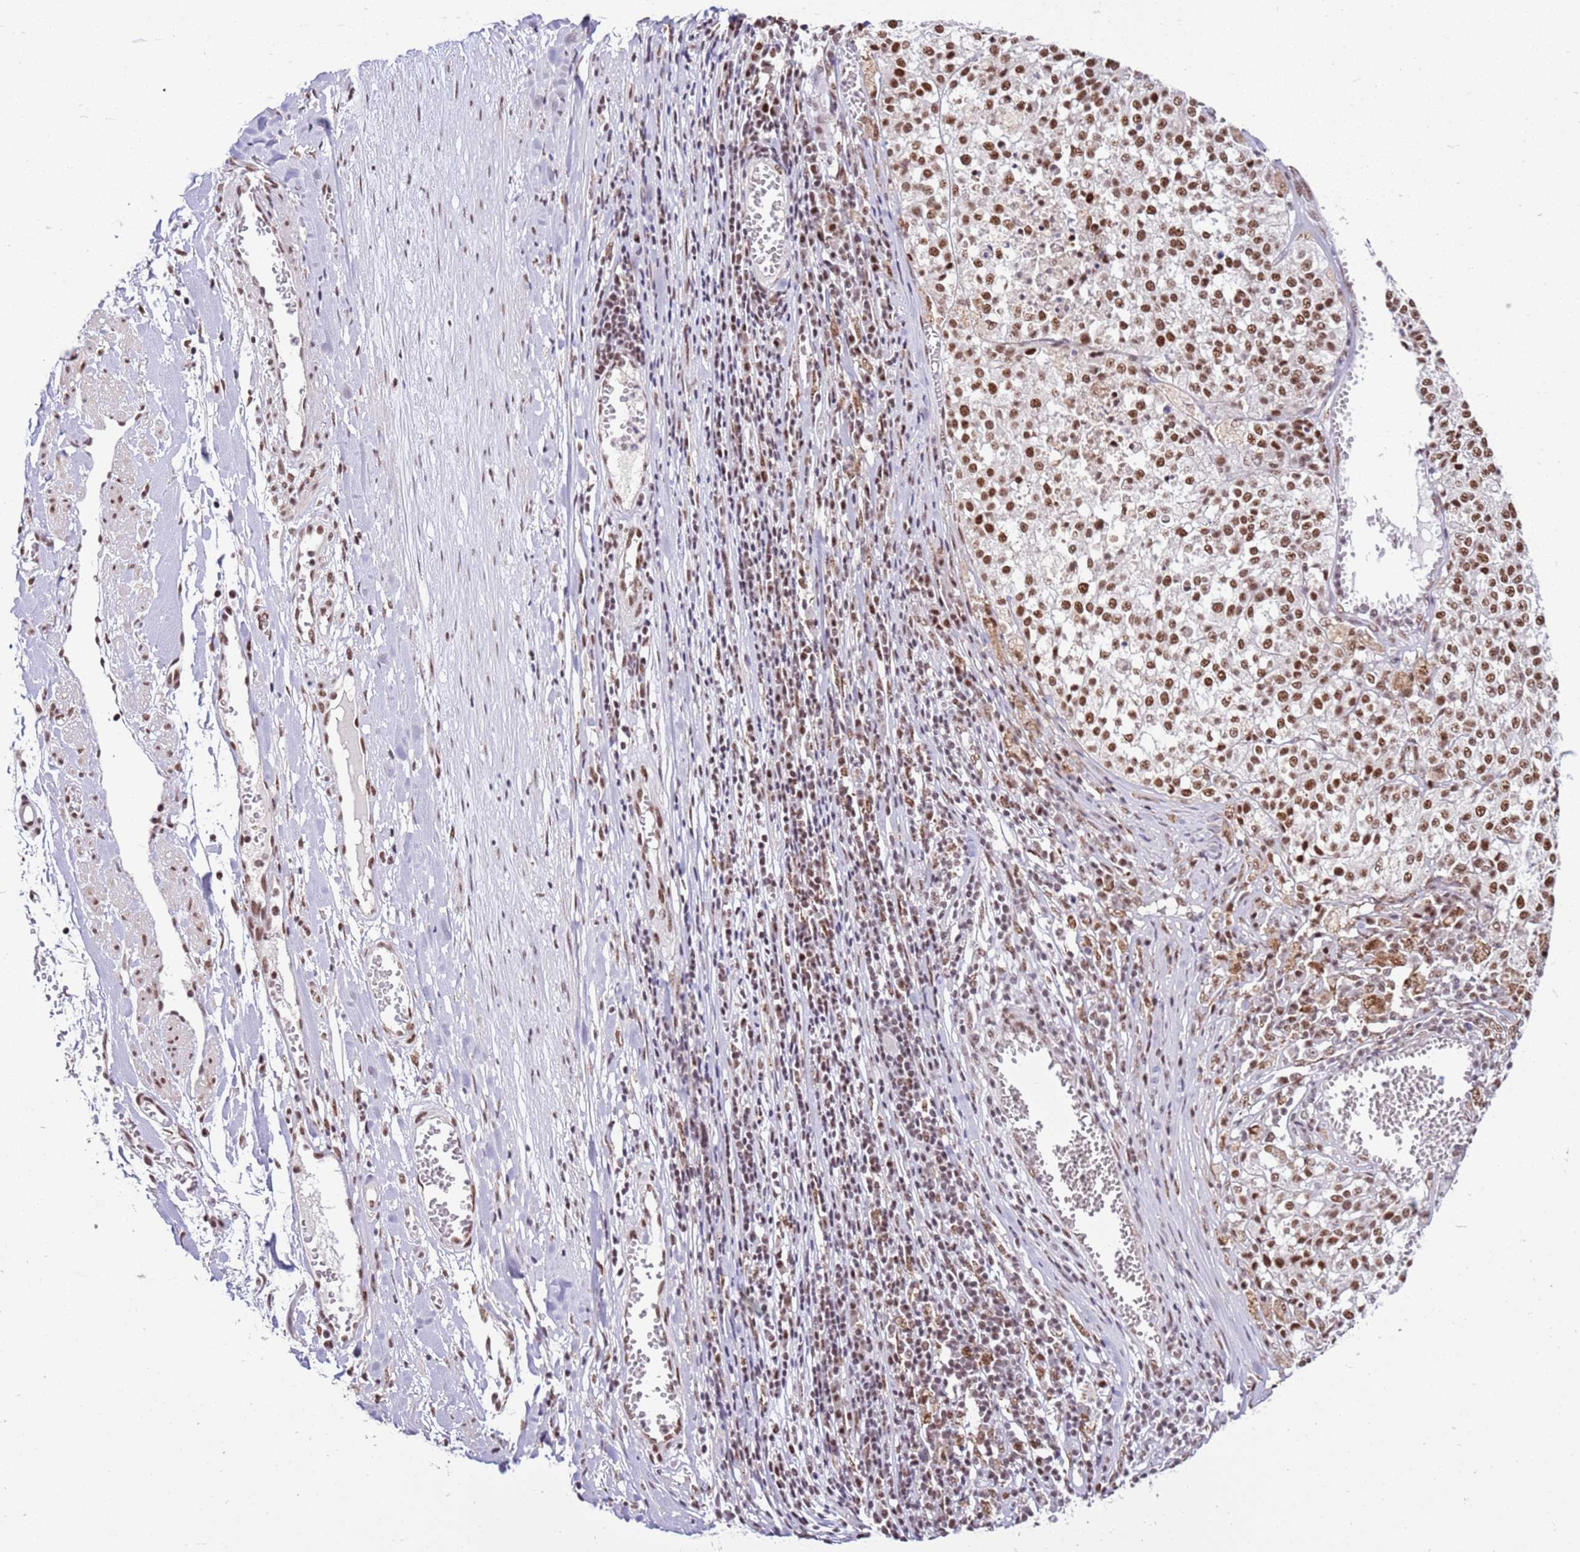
{"staining": {"intensity": "moderate", "quantity": ">75%", "location": "nuclear"}, "tissue": "melanoma", "cell_type": "Tumor cells", "image_type": "cancer", "snomed": [{"axis": "morphology", "description": "Malignant melanoma, NOS"}, {"axis": "topography", "description": "Skin"}], "caption": "This image reveals immunohistochemistry (IHC) staining of human malignant melanoma, with medium moderate nuclear positivity in approximately >75% of tumor cells.", "gene": "AKAP8L", "patient": {"sex": "female", "age": 64}}